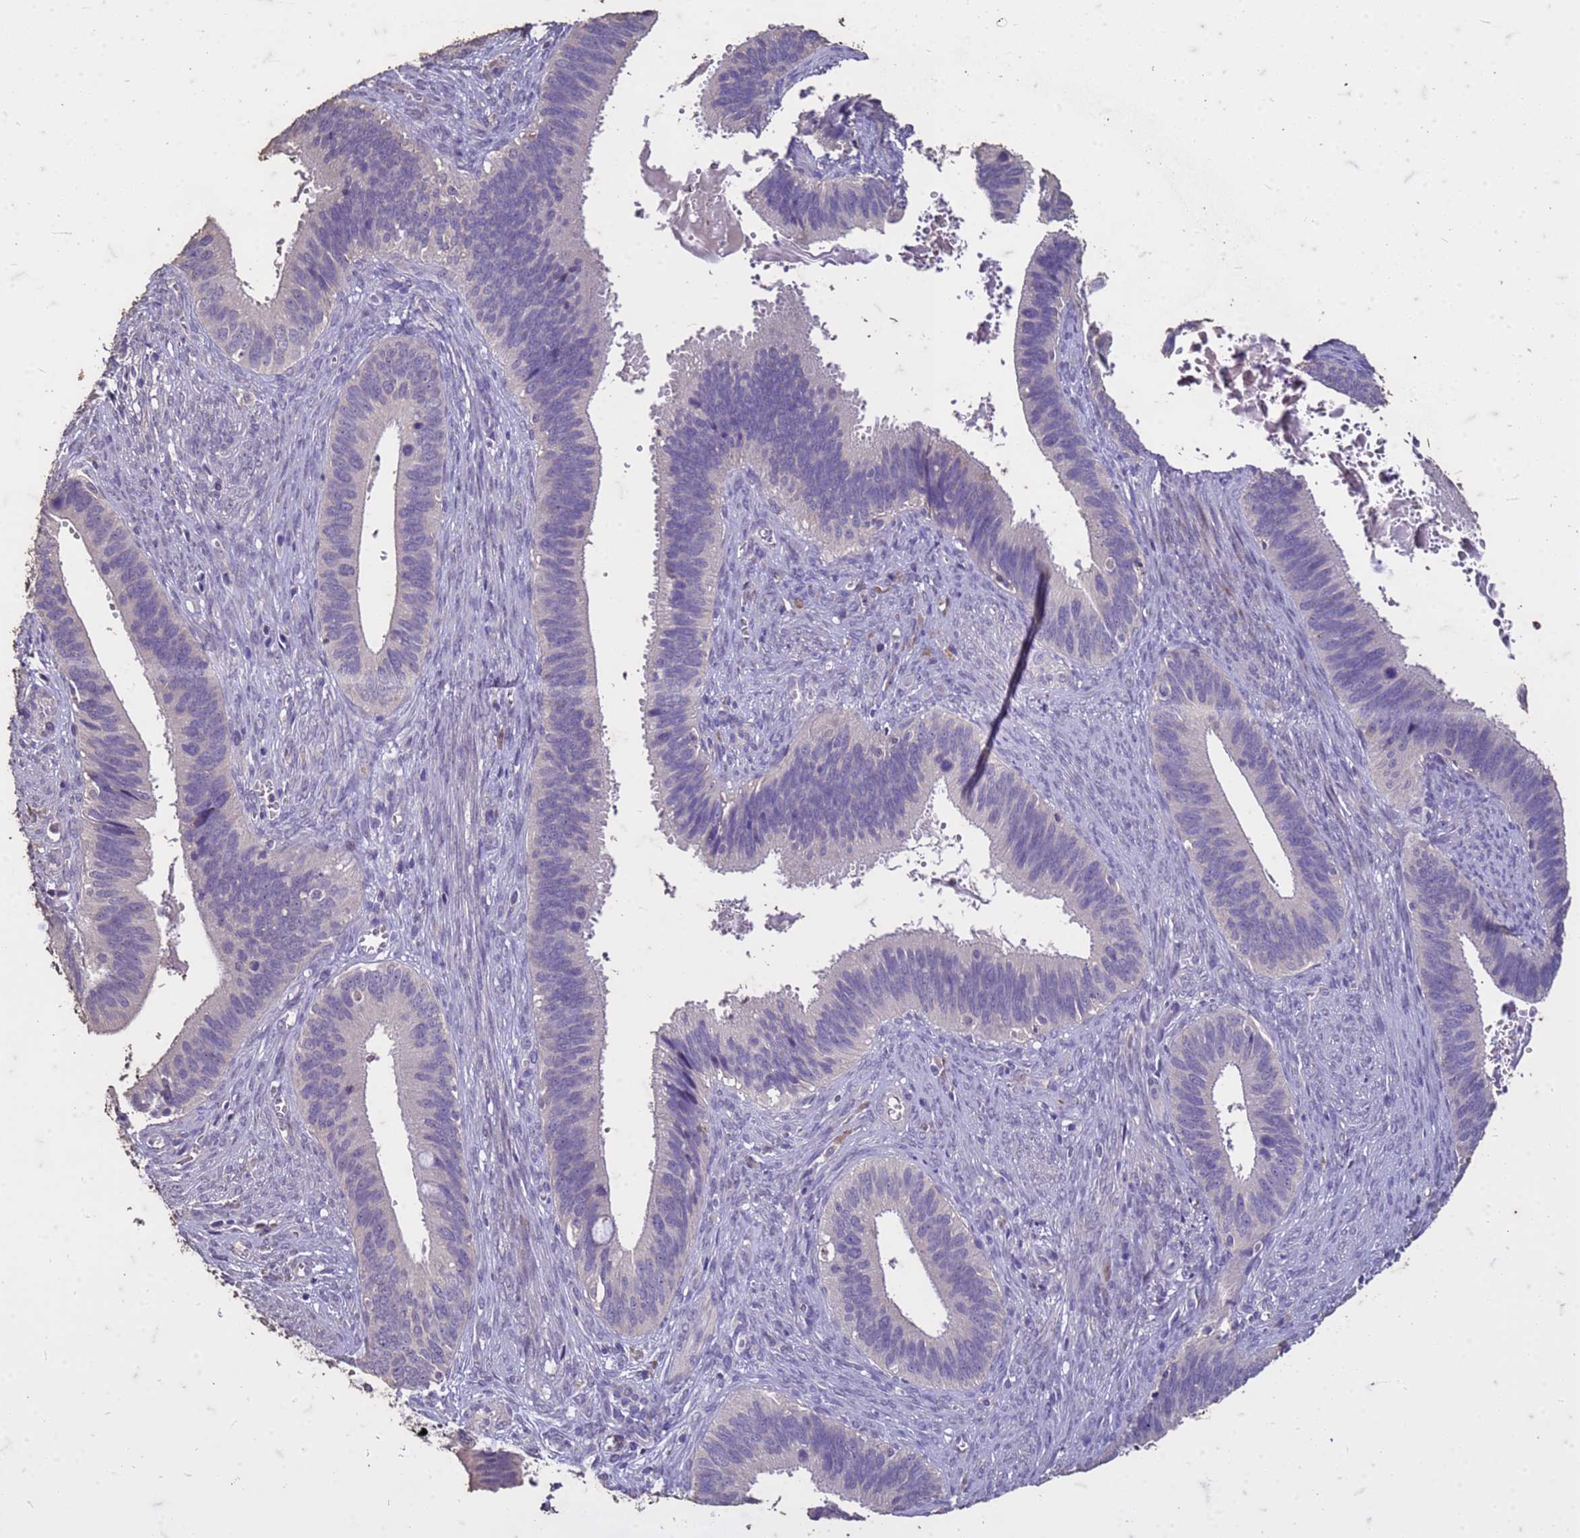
{"staining": {"intensity": "strong", "quantity": "<25%", "location": "cytoplasmic/membranous"}, "tissue": "cervical cancer", "cell_type": "Tumor cells", "image_type": "cancer", "snomed": [{"axis": "morphology", "description": "Adenocarcinoma, NOS"}, {"axis": "topography", "description": "Cervix"}], "caption": "IHC image of neoplastic tissue: cervical cancer (adenocarcinoma) stained using immunohistochemistry (IHC) reveals medium levels of strong protein expression localized specifically in the cytoplasmic/membranous of tumor cells, appearing as a cytoplasmic/membranous brown color.", "gene": "FAM184B", "patient": {"sex": "female", "age": 42}}